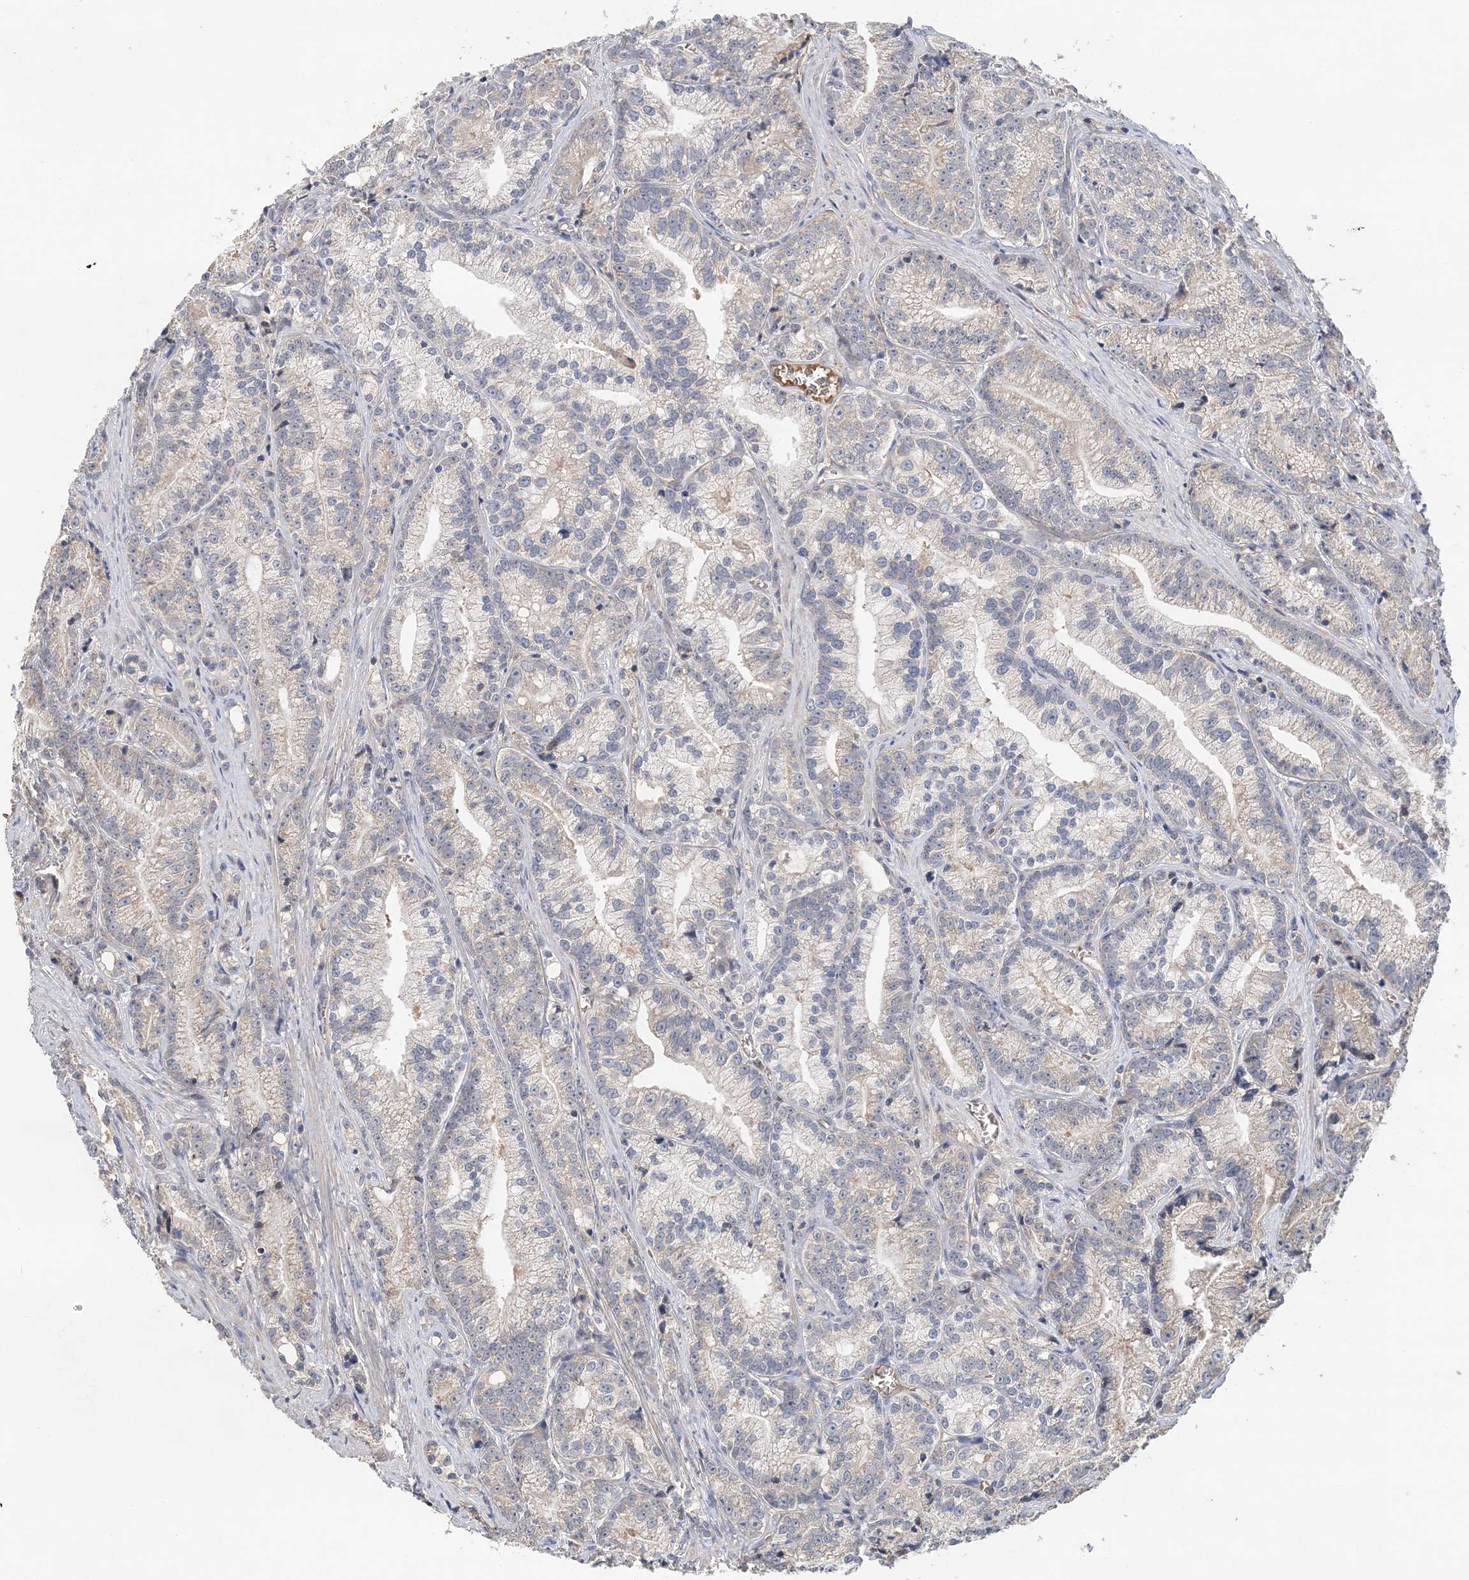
{"staining": {"intensity": "negative", "quantity": "none", "location": "none"}, "tissue": "prostate cancer", "cell_type": "Tumor cells", "image_type": "cancer", "snomed": [{"axis": "morphology", "description": "Adenocarcinoma, Low grade"}, {"axis": "topography", "description": "Prostate"}], "caption": "Prostate cancer was stained to show a protein in brown. There is no significant expression in tumor cells.", "gene": "SYCP3", "patient": {"sex": "male", "age": 89}}